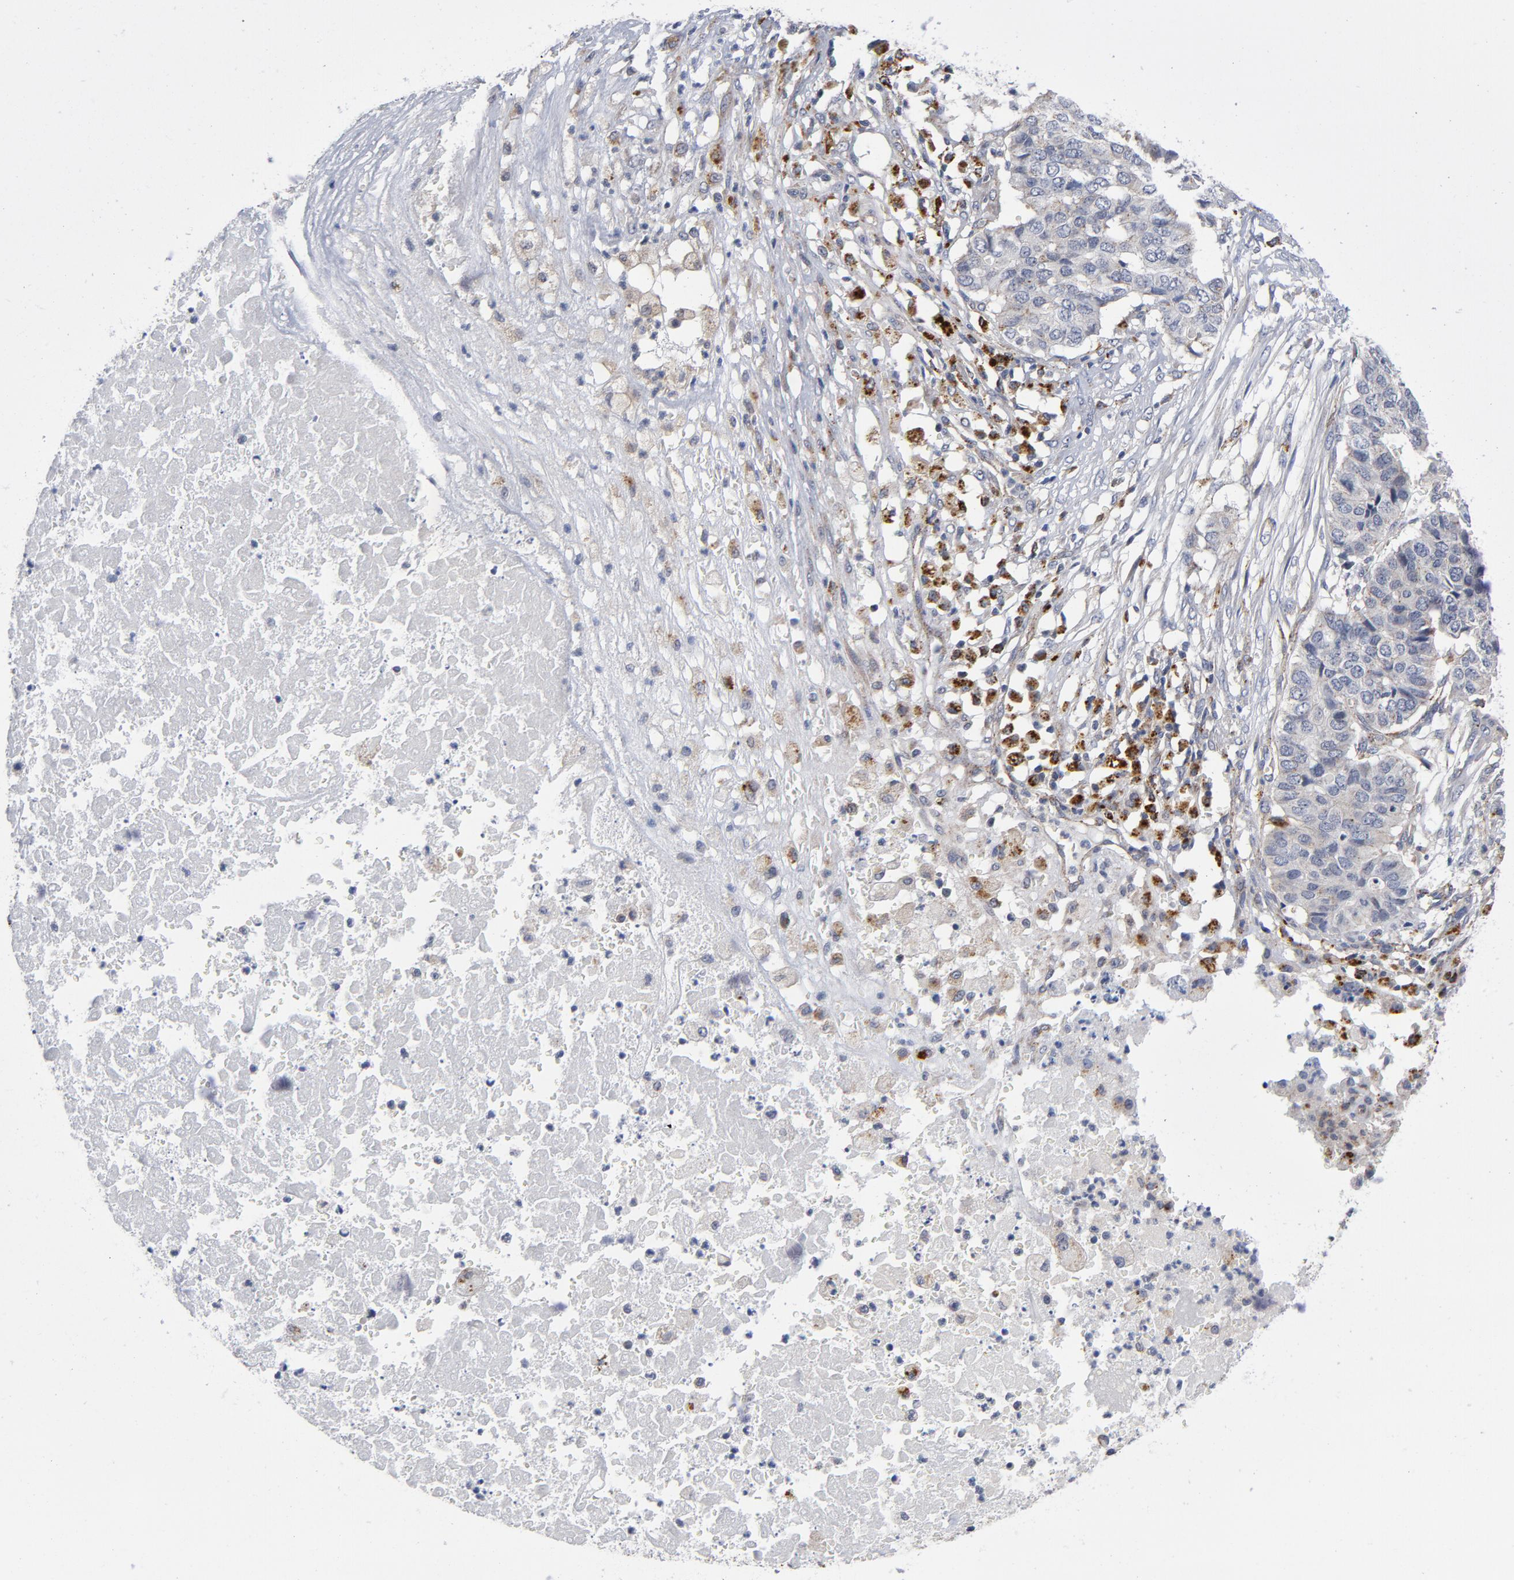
{"staining": {"intensity": "moderate", "quantity": "25%-75%", "location": "cytoplasmic/membranous"}, "tissue": "pancreatic cancer", "cell_type": "Tumor cells", "image_type": "cancer", "snomed": [{"axis": "morphology", "description": "Adenocarcinoma, NOS"}, {"axis": "topography", "description": "Pancreas"}], "caption": "Immunohistochemical staining of adenocarcinoma (pancreatic) displays moderate cytoplasmic/membranous protein staining in approximately 25%-75% of tumor cells.", "gene": "AKT2", "patient": {"sex": "male", "age": 50}}